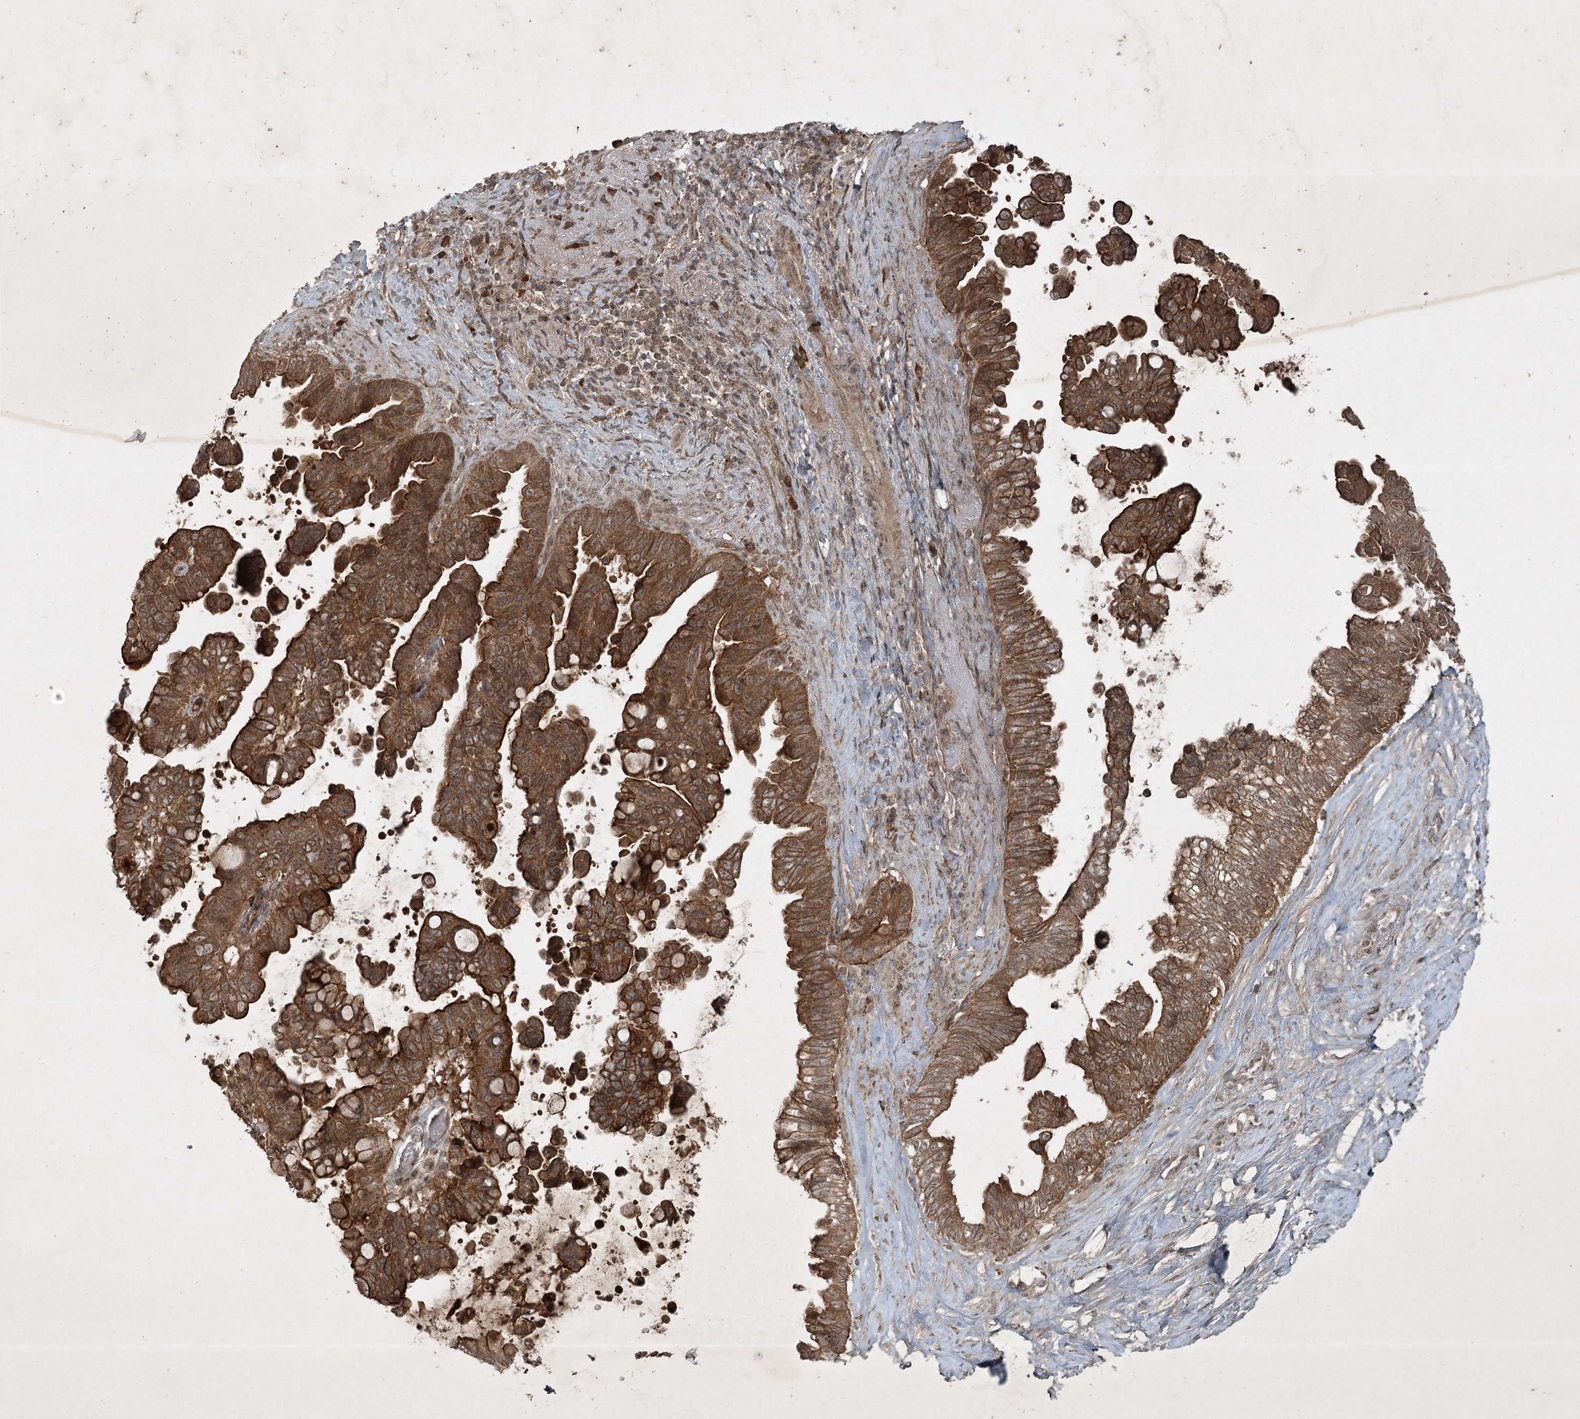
{"staining": {"intensity": "strong", "quantity": ">75%", "location": "cytoplasmic/membranous"}, "tissue": "pancreatic cancer", "cell_type": "Tumor cells", "image_type": "cancer", "snomed": [{"axis": "morphology", "description": "Adenocarcinoma, NOS"}, {"axis": "topography", "description": "Pancreas"}], "caption": "Immunohistochemistry of pancreatic adenocarcinoma displays high levels of strong cytoplasmic/membranous expression in about >75% of tumor cells.", "gene": "UNC93A", "patient": {"sex": "female", "age": 72}}